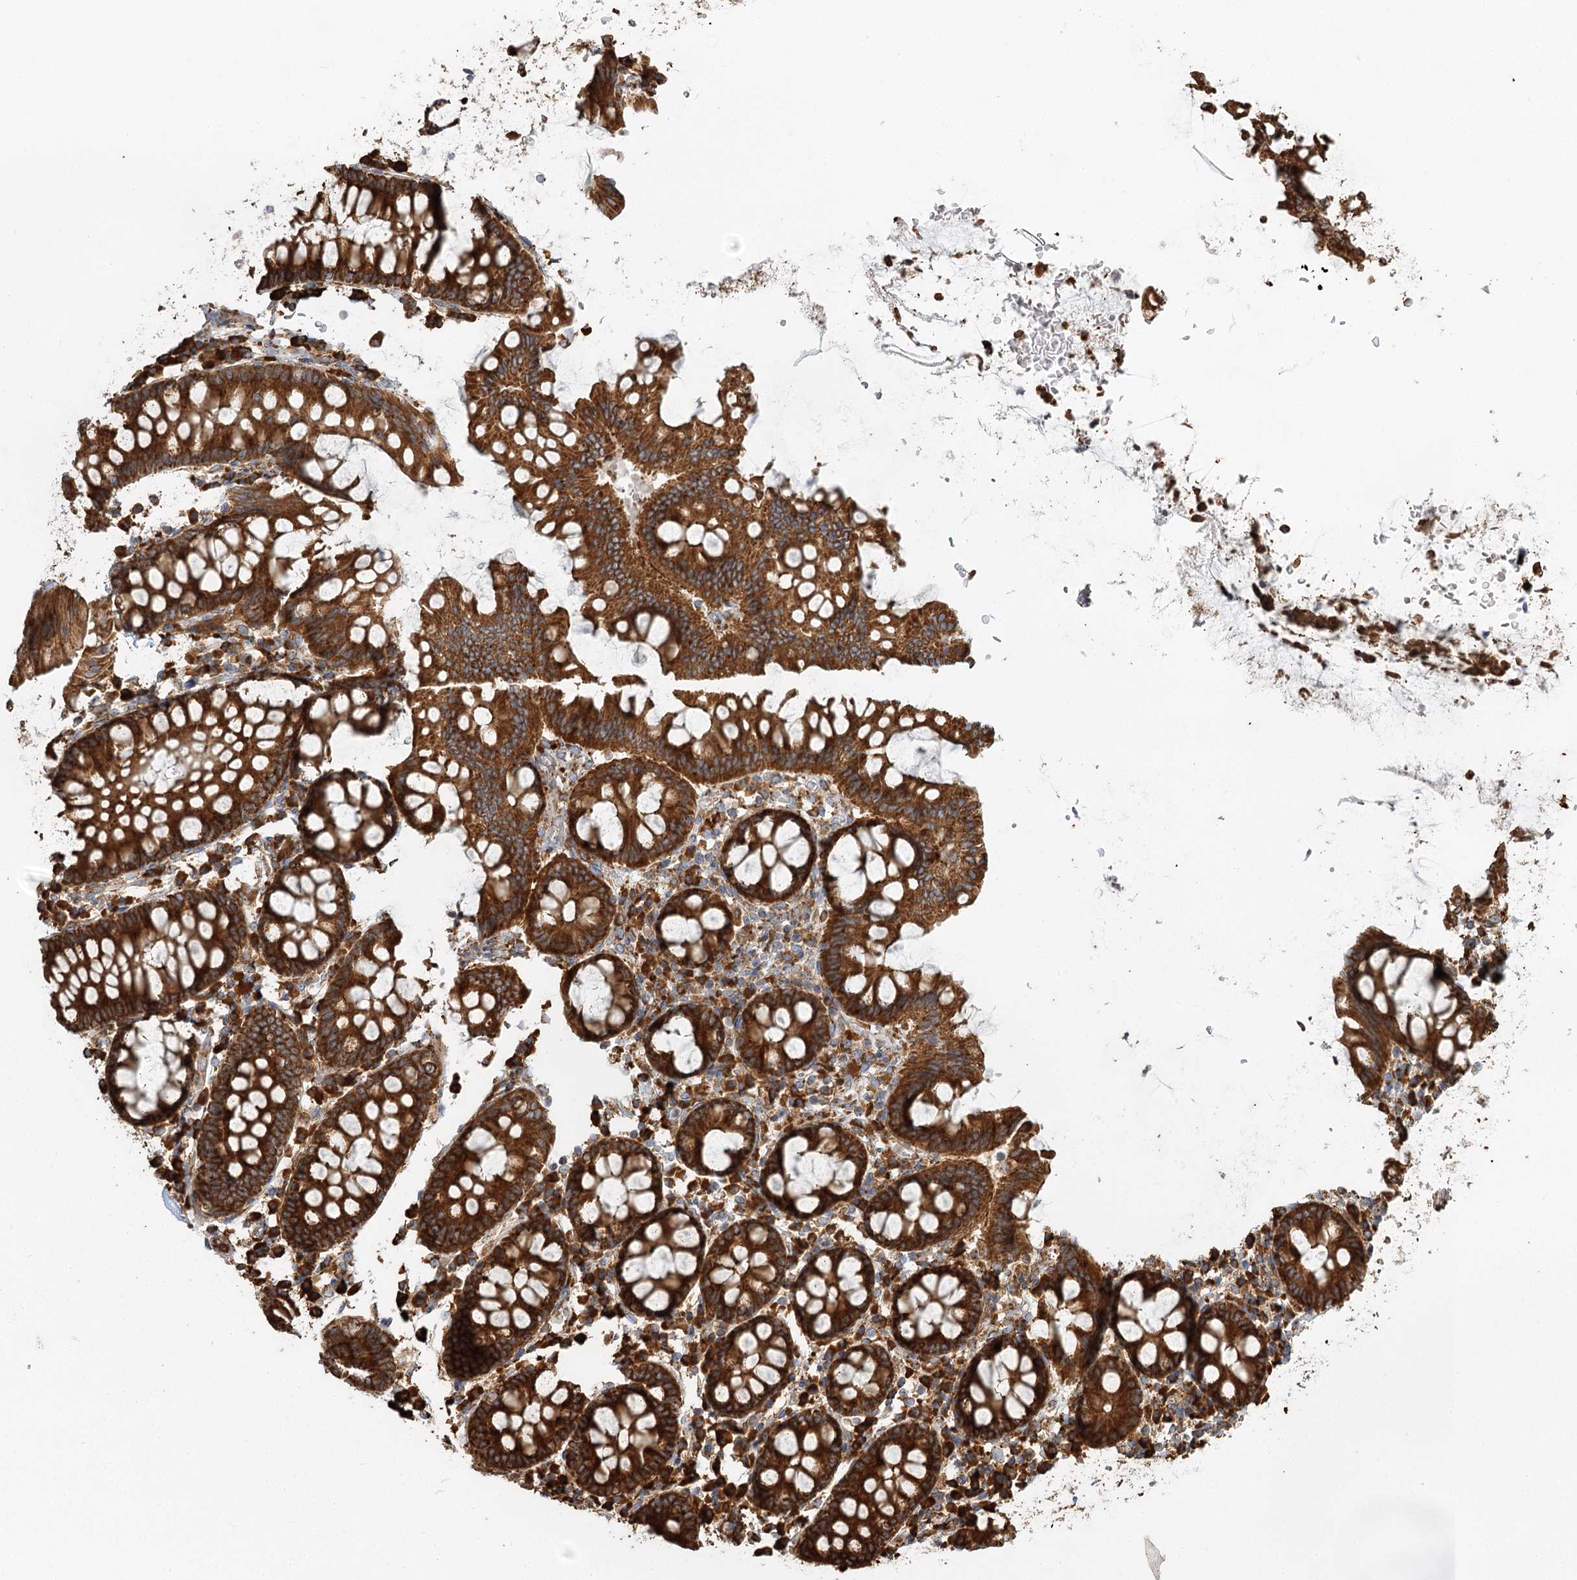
{"staining": {"intensity": "moderate", "quantity": "25%-75%", "location": "cytoplasmic/membranous"}, "tissue": "colon", "cell_type": "Endothelial cells", "image_type": "normal", "snomed": [{"axis": "morphology", "description": "Normal tissue, NOS"}, {"axis": "topography", "description": "Colon"}], "caption": "Protein staining of unremarkable colon shows moderate cytoplasmic/membranous staining in approximately 25%-75% of endothelial cells. The protein of interest is shown in brown color, while the nuclei are stained blue.", "gene": "TAS1R1", "patient": {"sex": "female", "age": 79}}